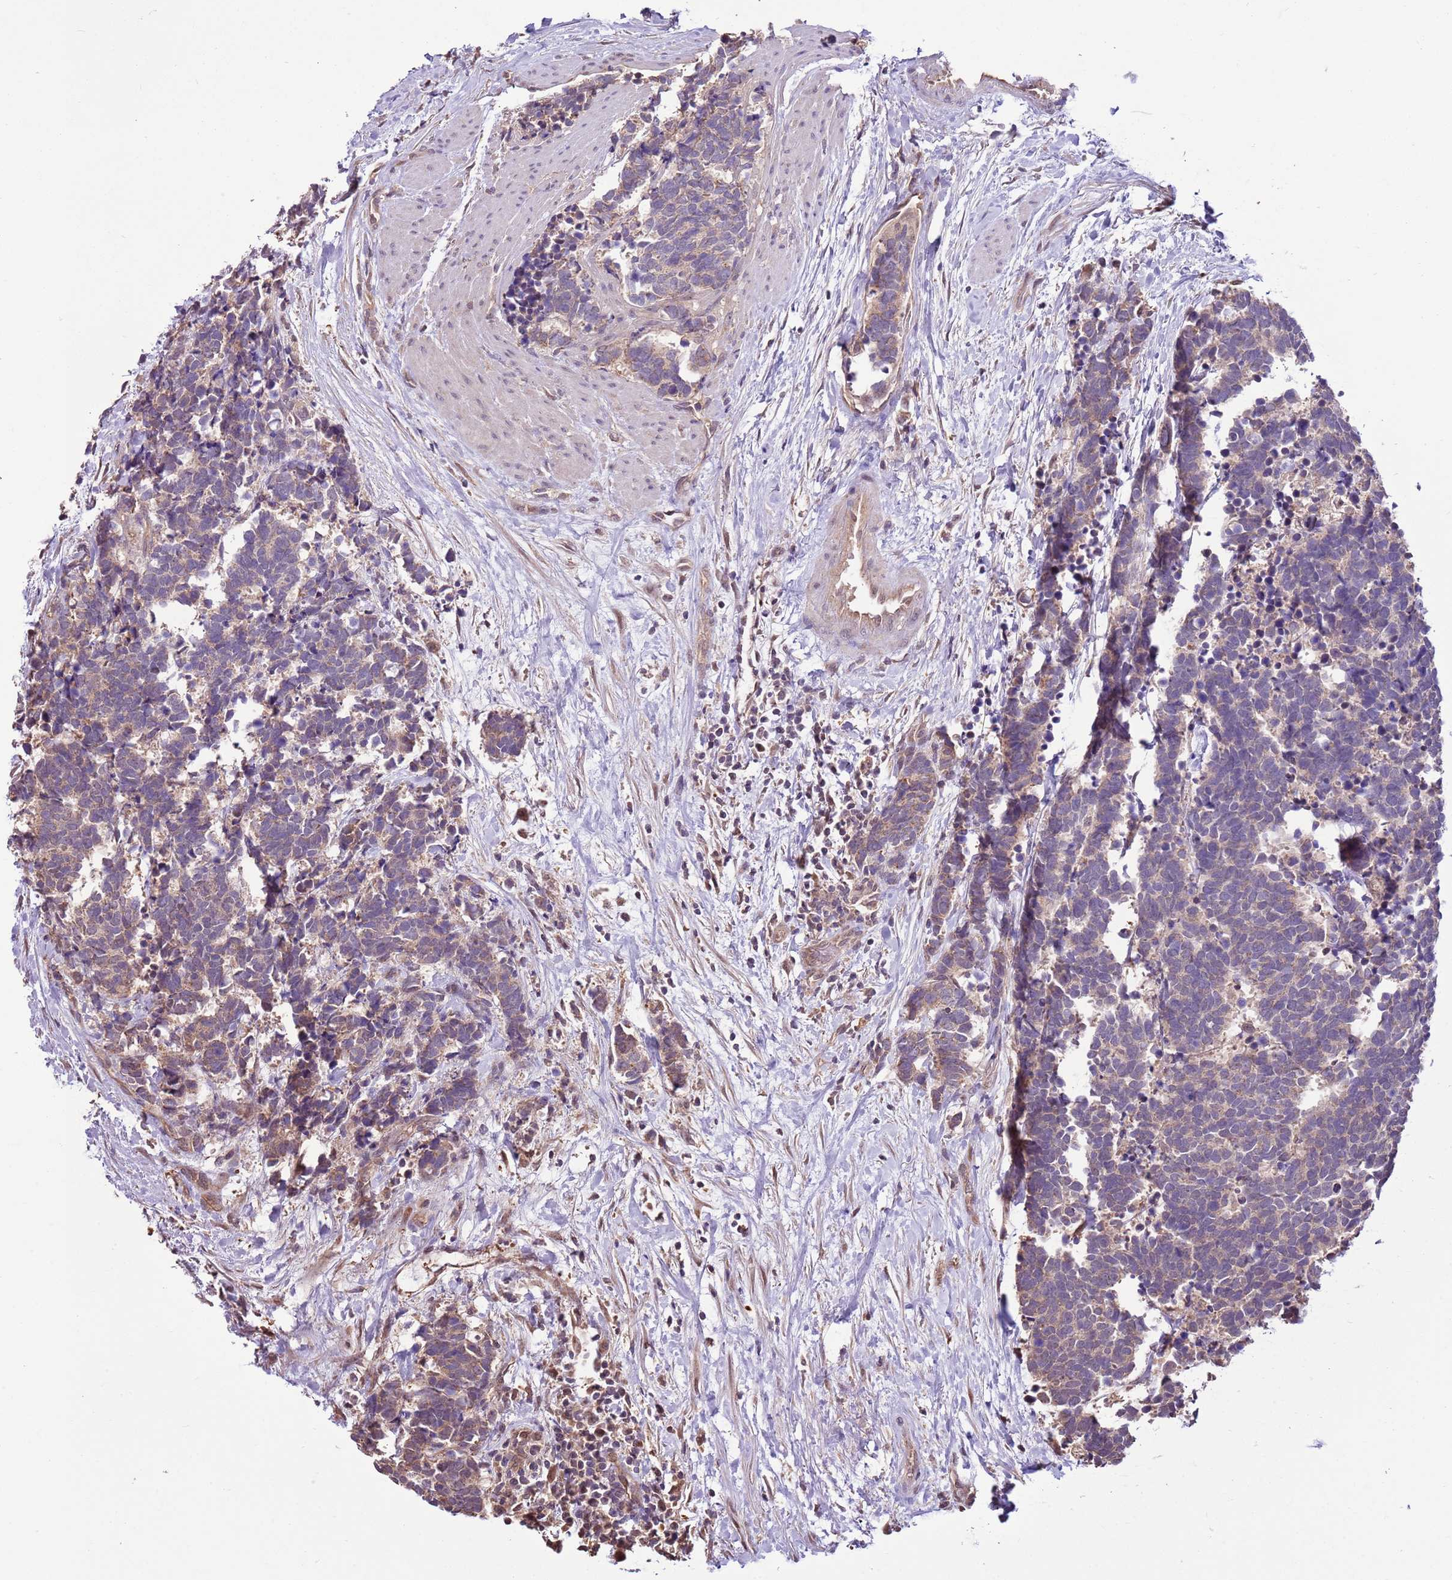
{"staining": {"intensity": "weak", "quantity": "25%-75%", "location": "cytoplasmic/membranous"}, "tissue": "carcinoid", "cell_type": "Tumor cells", "image_type": "cancer", "snomed": [{"axis": "morphology", "description": "Carcinoma, NOS"}, {"axis": "morphology", "description": "Carcinoid, malignant, NOS"}, {"axis": "topography", "description": "Prostate"}], "caption": "Human carcinoid stained with a brown dye demonstrates weak cytoplasmic/membranous positive expression in about 25%-75% of tumor cells.", "gene": "BBS5", "patient": {"sex": "male", "age": 57}}